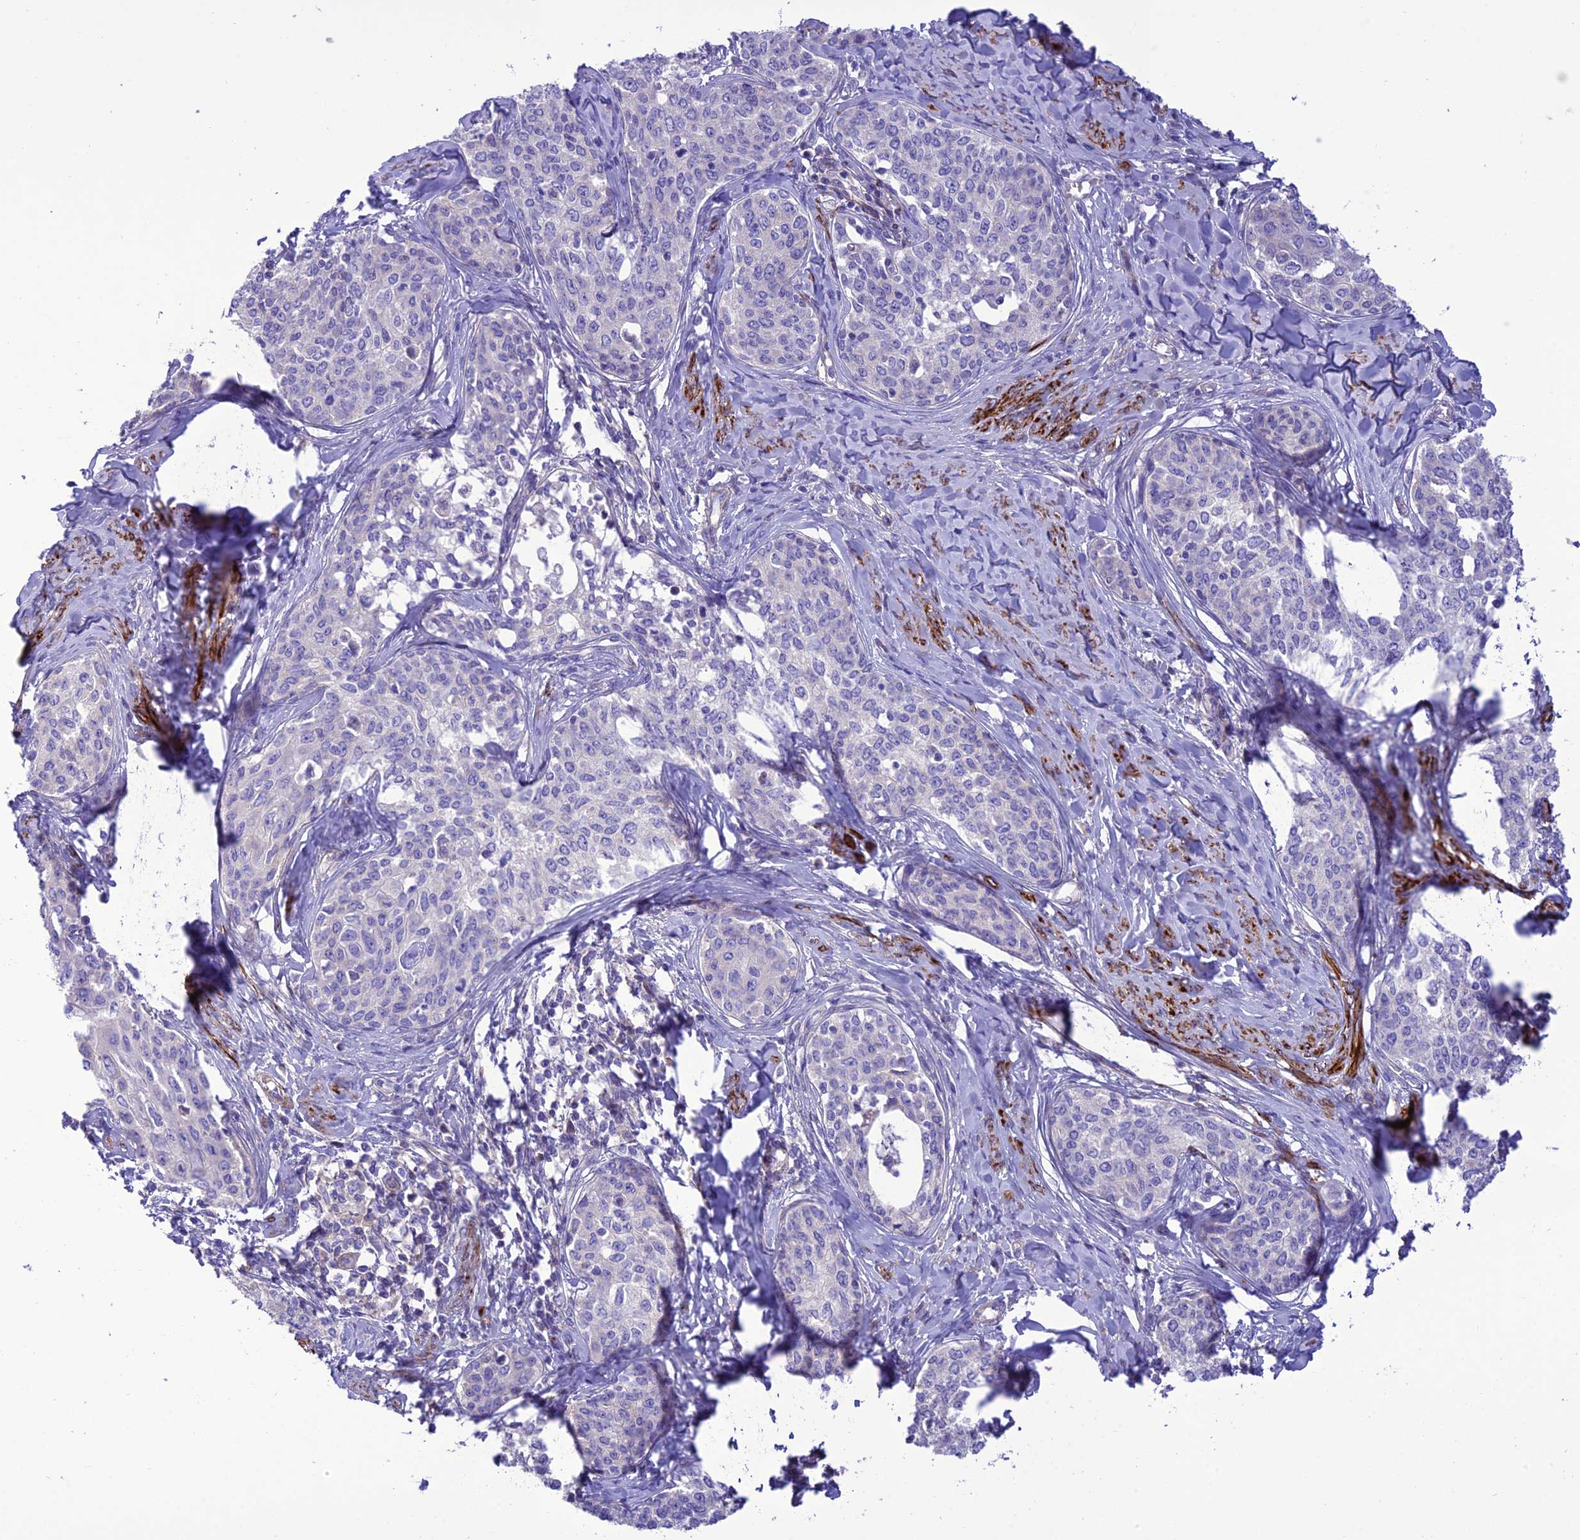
{"staining": {"intensity": "negative", "quantity": "none", "location": "none"}, "tissue": "cervical cancer", "cell_type": "Tumor cells", "image_type": "cancer", "snomed": [{"axis": "morphology", "description": "Squamous cell carcinoma, NOS"}, {"axis": "morphology", "description": "Adenocarcinoma, NOS"}, {"axis": "topography", "description": "Cervix"}], "caption": "DAB immunohistochemical staining of cervical adenocarcinoma demonstrates no significant expression in tumor cells.", "gene": "FRA10AC1", "patient": {"sex": "female", "age": 52}}